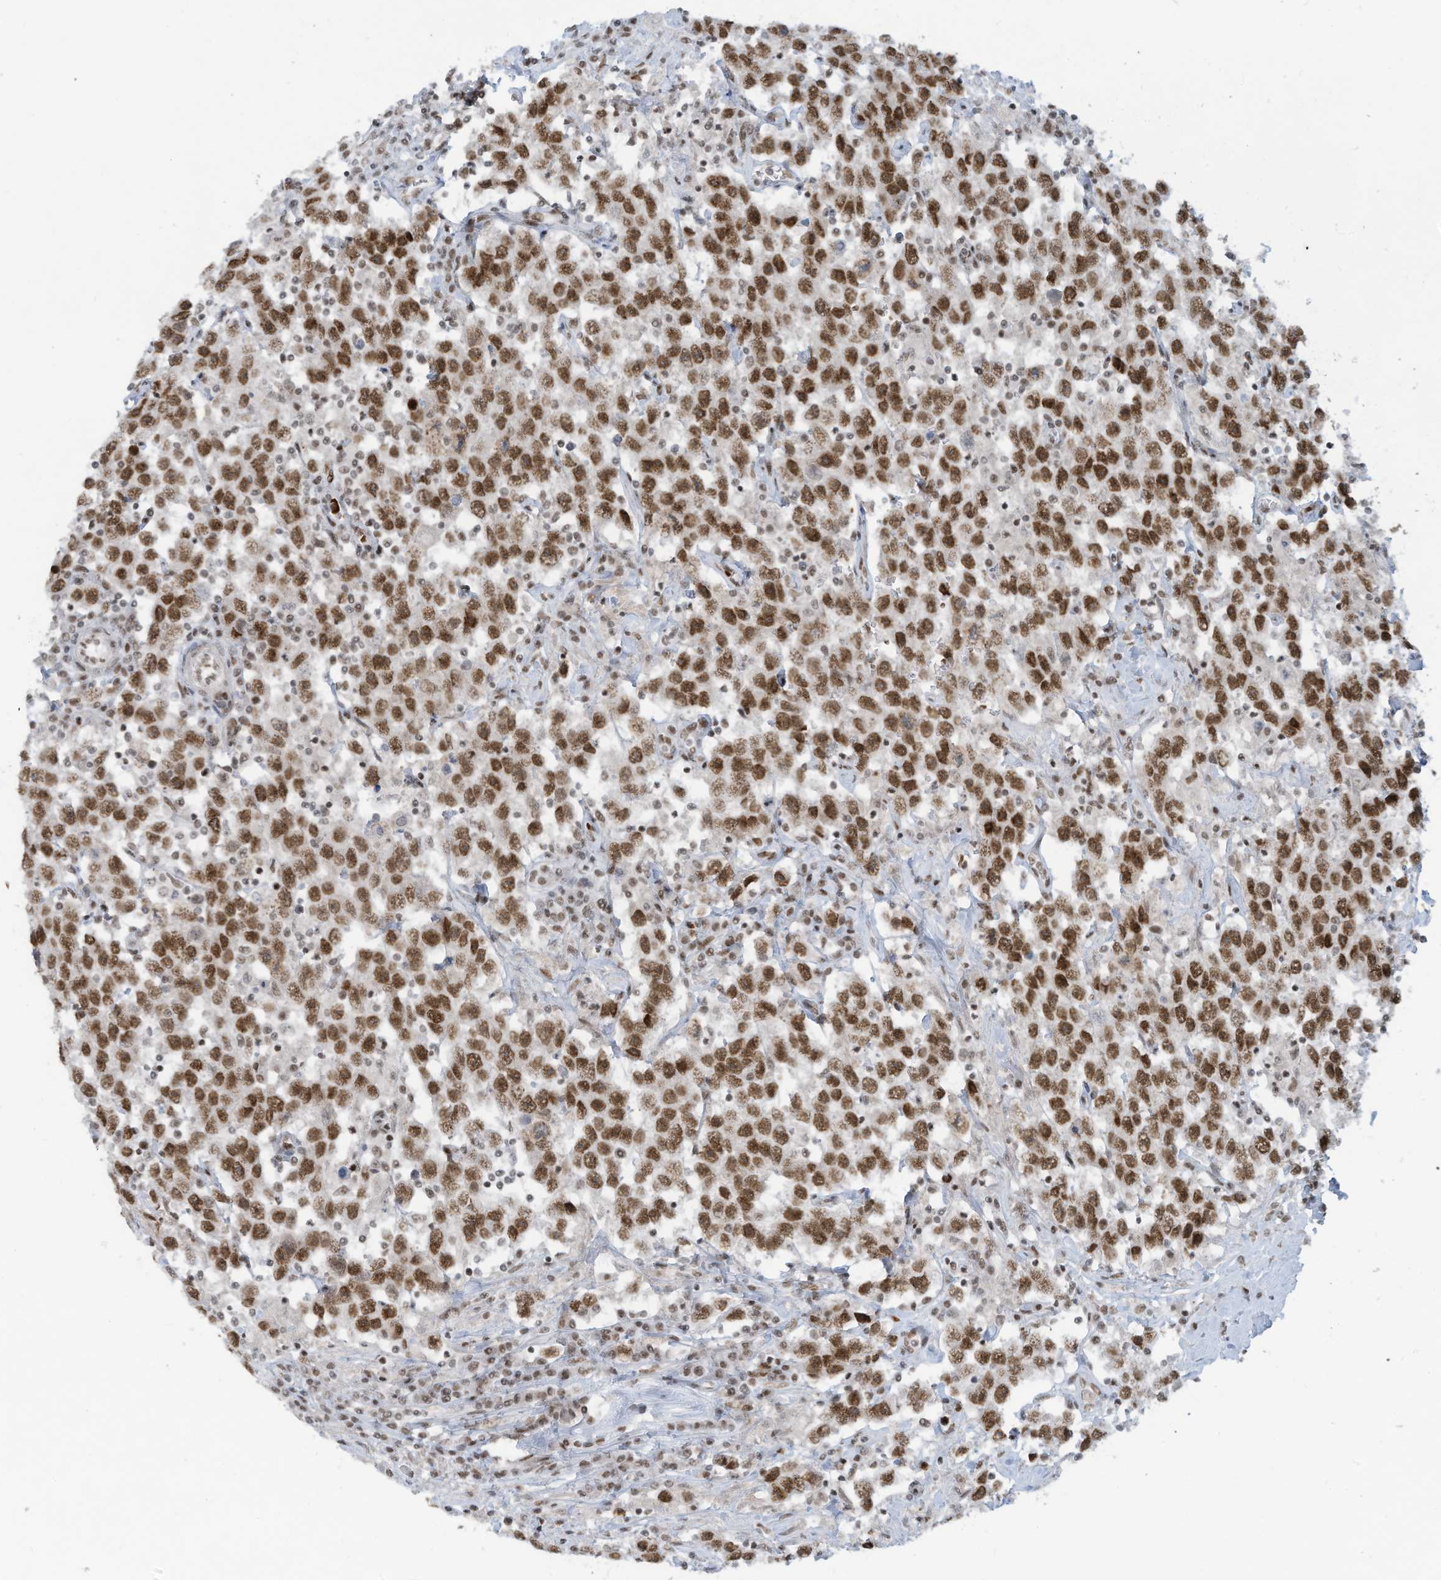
{"staining": {"intensity": "moderate", "quantity": ">75%", "location": "nuclear"}, "tissue": "testis cancer", "cell_type": "Tumor cells", "image_type": "cancer", "snomed": [{"axis": "morphology", "description": "Seminoma, NOS"}, {"axis": "topography", "description": "Testis"}], "caption": "Immunohistochemical staining of human testis cancer exhibits medium levels of moderate nuclear protein positivity in about >75% of tumor cells.", "gene": "ECT2L", "patient": {"sex": "male", "age": 41}}